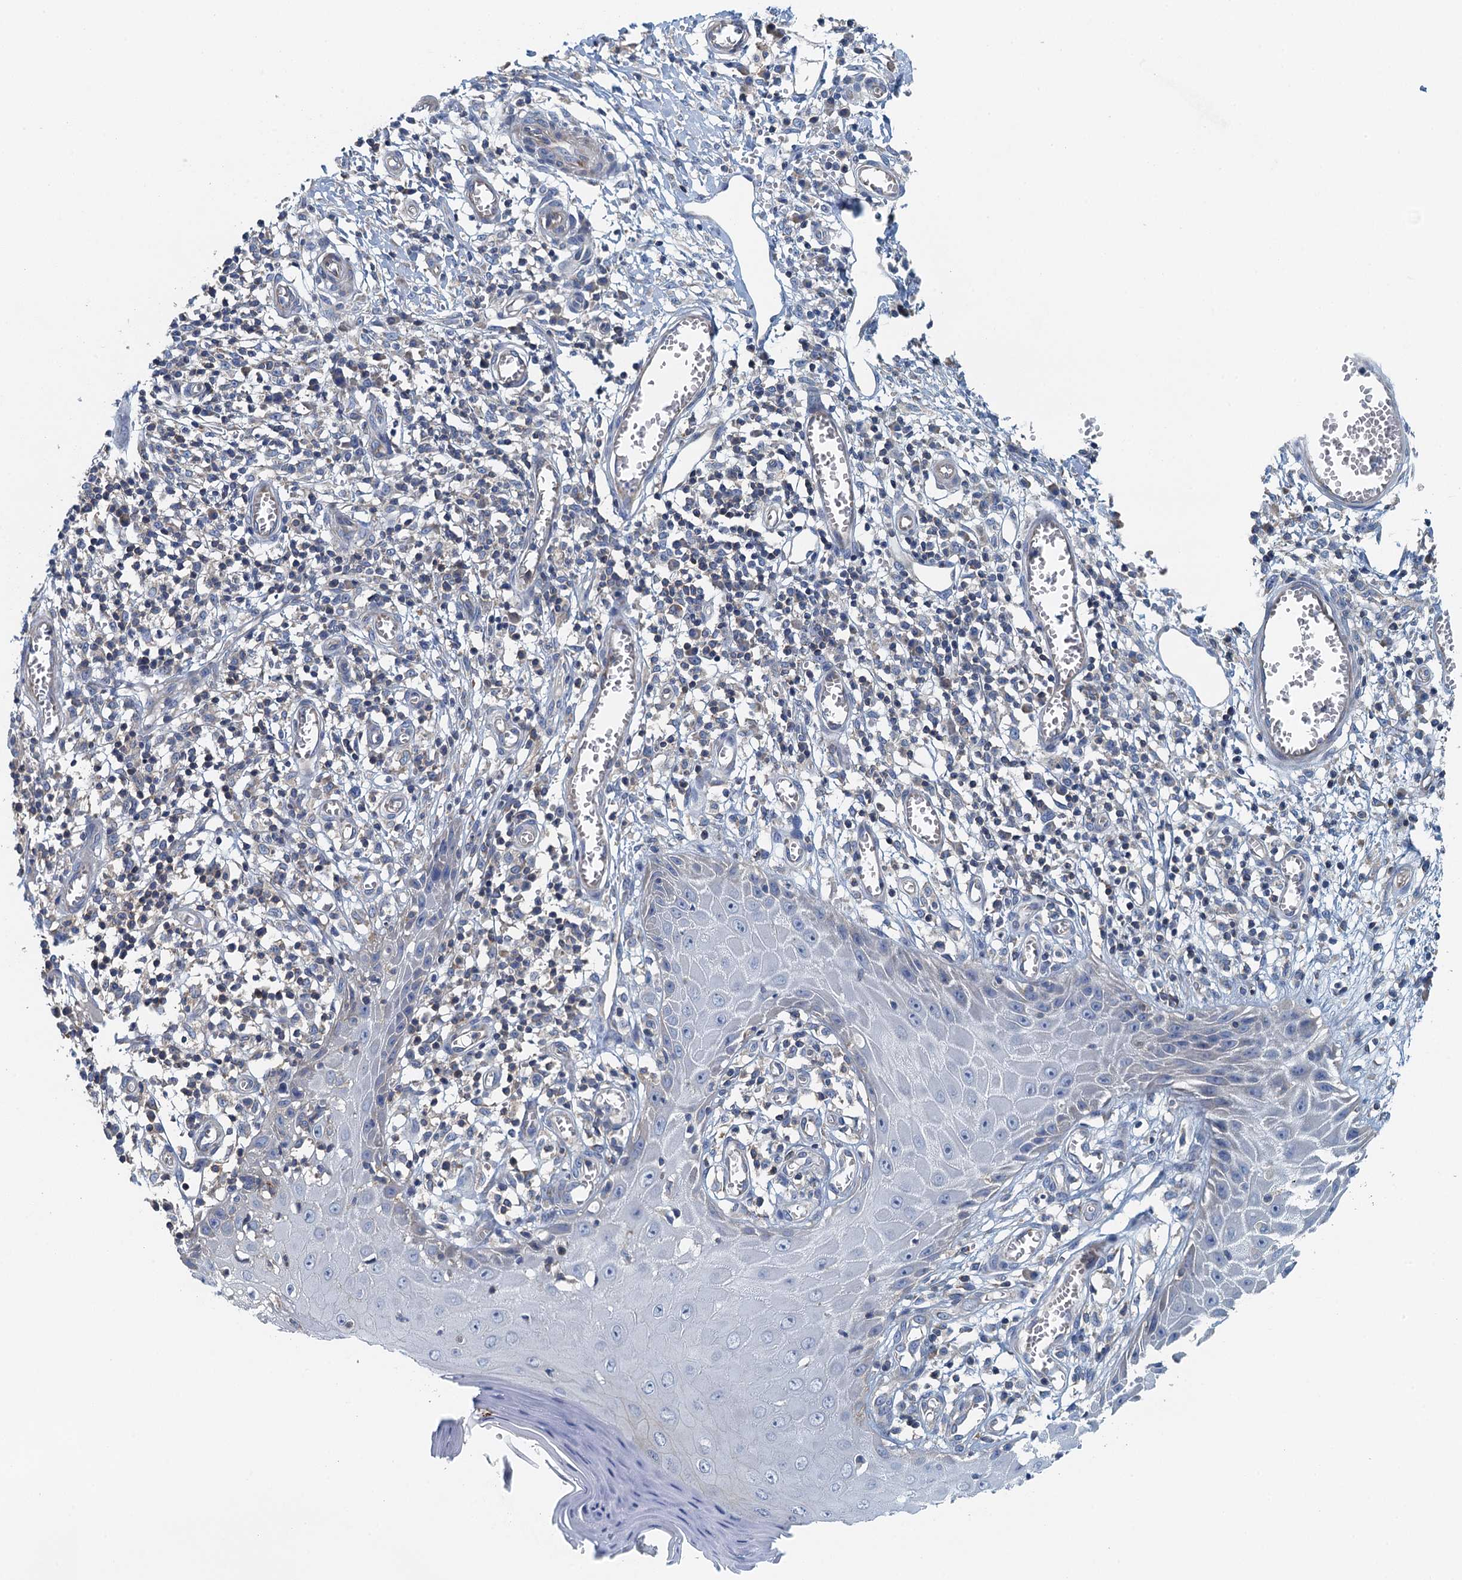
{"staining": {"intensity": "negative", "quantity": "none", "location": "none"}, "tissue": "skin cancer", "cell_type": "Tumor cells", "image_type": "cancer", "snomed": [{"axis": "morphology", "description": "Squamous cell carcinoma, NOS"}, {"axis": "topography", "description": "Skin"}], "caption": "Tumor cells show no significant expression in skin cancer (squamous cell carcinoma). (DAB (3,3'-diaminobenzidine) IHC visualized using brightfield microscopy, high magnification).", "gene": "PPP1R14D", "patient": {"sex": "female", "age": 73}}